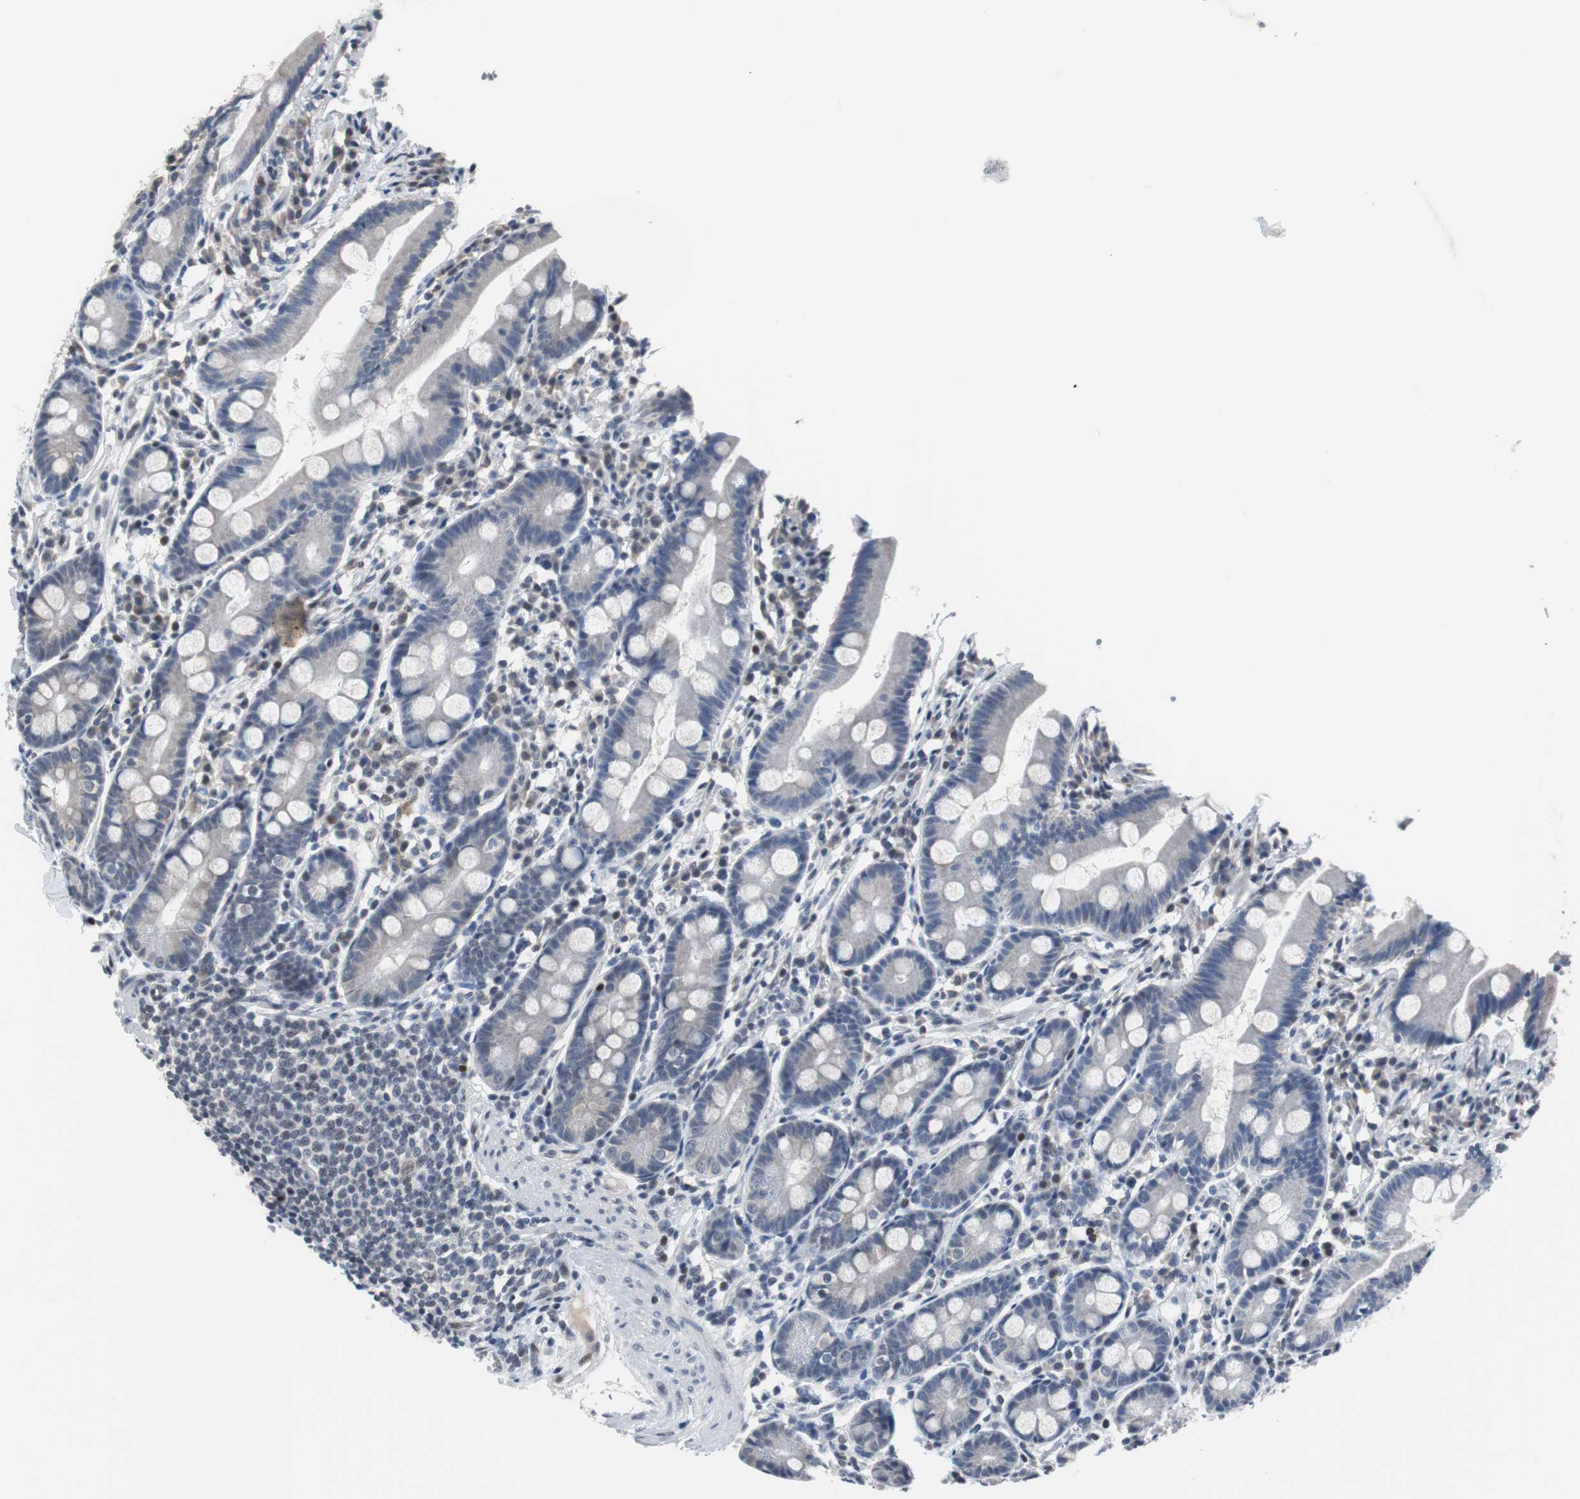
{"staining": {"intensity": "weak", "quantity": "<25%", "location": "cytoplasmic/membranous"}, "tissue": "duodenum", "cell_type": "Glandular cells", "image_type": "normal", "snomed": [{"axis": "morphology", "description": "Normal tissue, NOS"}, {"axis": "topography", "description": "Duodenum"}], "caption": "Duodenum was stained to show a protein in brown. There is no significant positivity in glandular cells.", "gene": "TP63", "patient": {"sex": "male", "age": 50}}